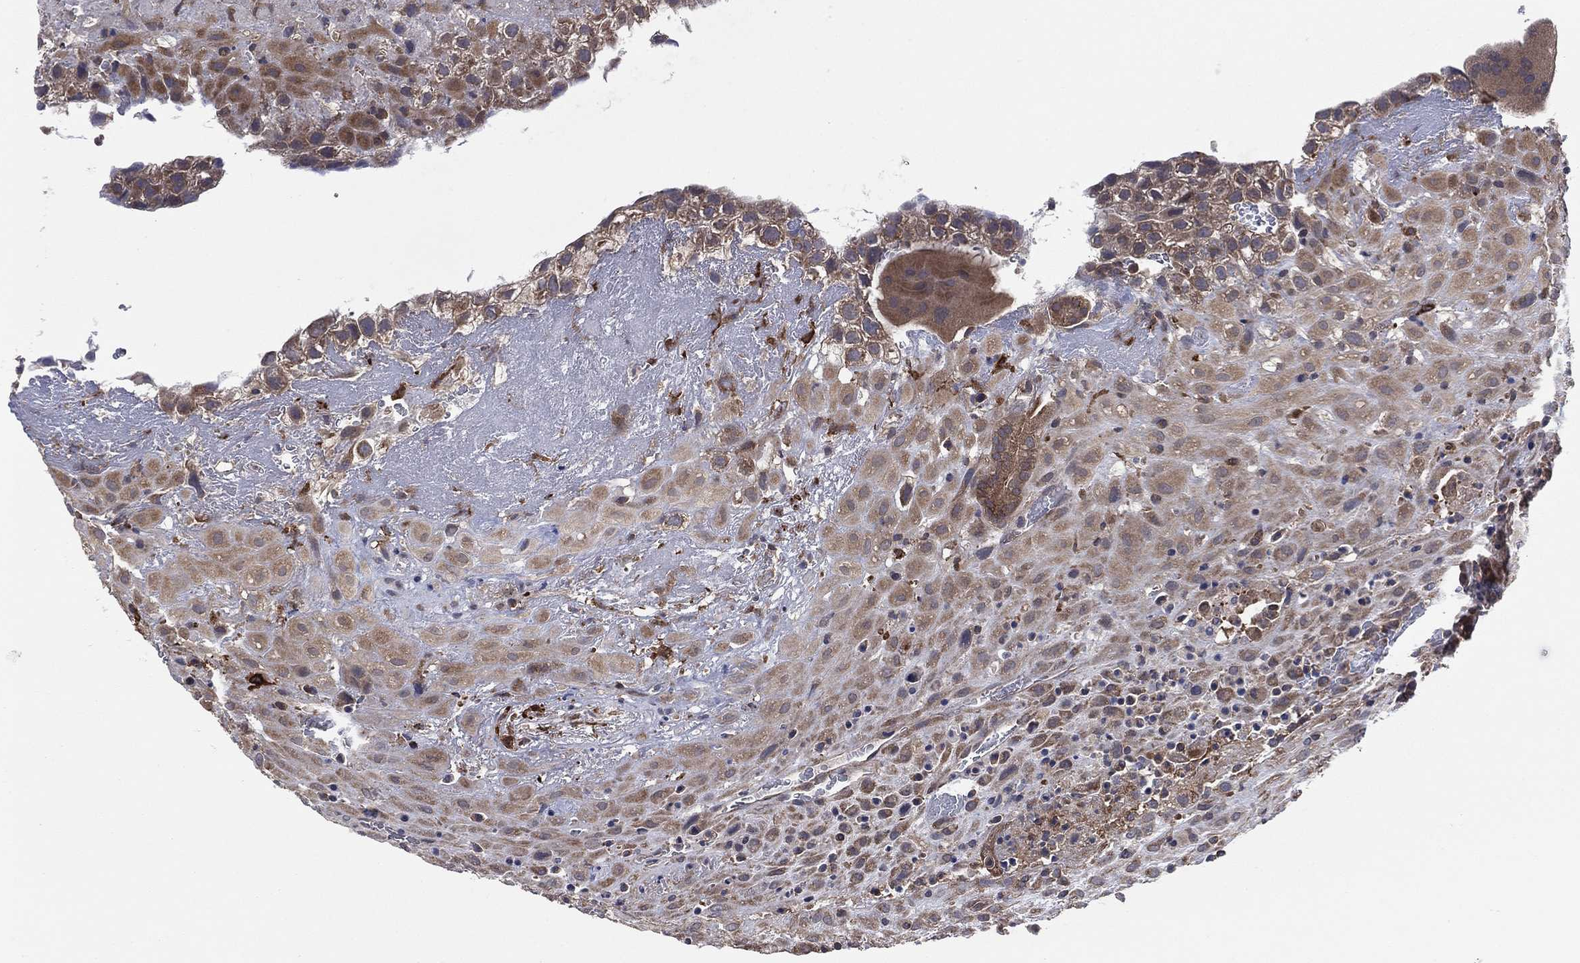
{"staining": {"intensity": "weak", "quantity": "25%-75%", "location": "cytoplasmic/membranous"}, "tissue": "placenta", "cell_type": "Decidual cells", "image_type": "normal", "snomed": [{"axis": "morphology", "description": "Normal tissue, NOS"}, {"axis": "topography", "description": "Placenta"}], "caption": "A brown stain shows weak cytoplasmic/membranous expression of a protein in decidual cells of benign placenta. The staining was performed using DAB to visualize the protein expression in brown, while the nuclei were stained in blue with hematoxylin (Magnification: 20x).", "gene": "C2orf76", "patient": {"sex": "female", "age": 19}}